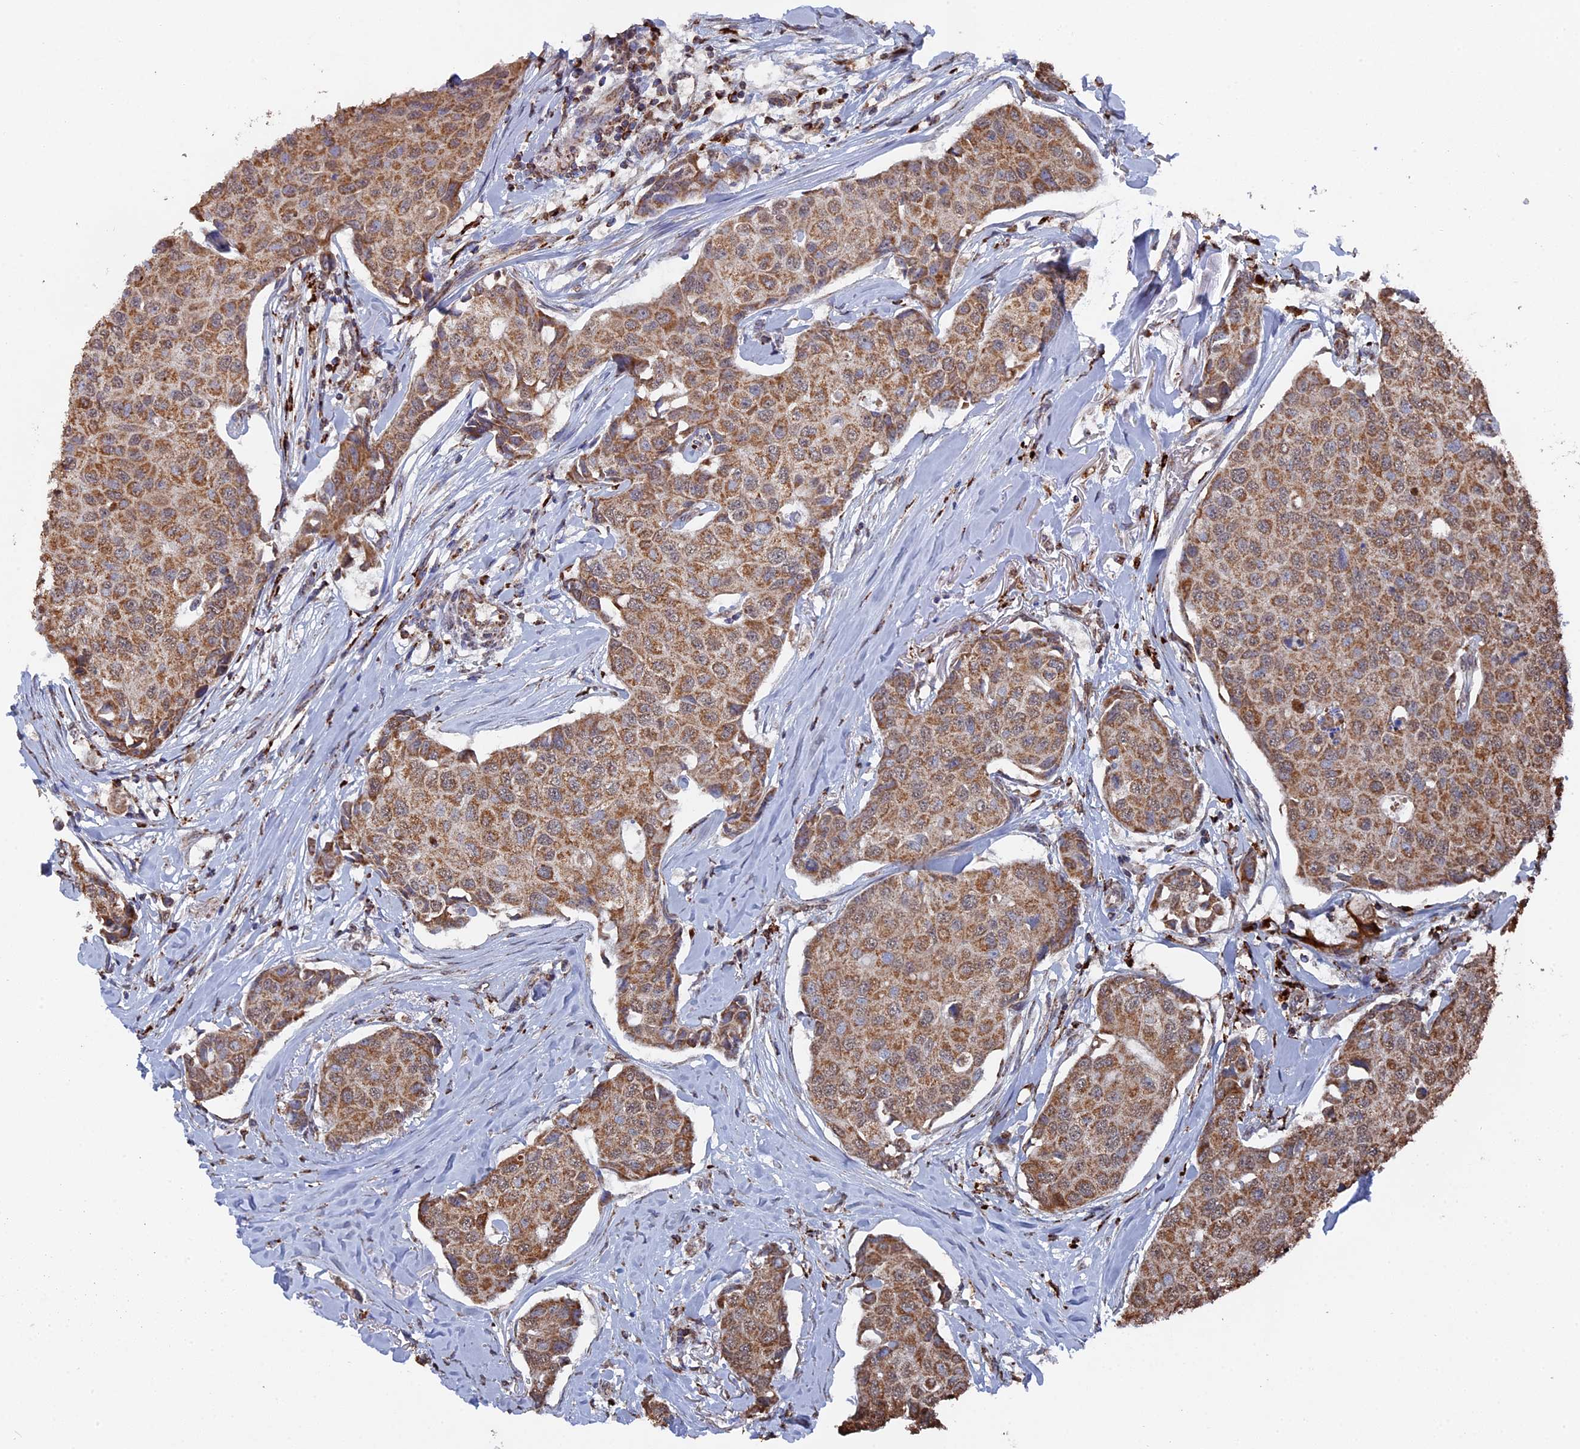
{"staining": {"intensity": "moderate", "quantity": ">75%", "location": "cytoplasmic/membranous"}, "tissue": "breast cancer", "cell_type": "Tumor cells", "image_type": "cancer", "snomed": [{"axis": "morphology", "description": "Duct carcinoma"}, {"axis": "topography", "description": "Breast"}], "caption": "Brown immunohistochemical staining in invasive ductal carcinoma (breast) displays moderate cytoplasmic/membranous staining in about >75% of tumor cells.", "gene": "SMG9", "patient": {"sex": "female", "age": 80}}